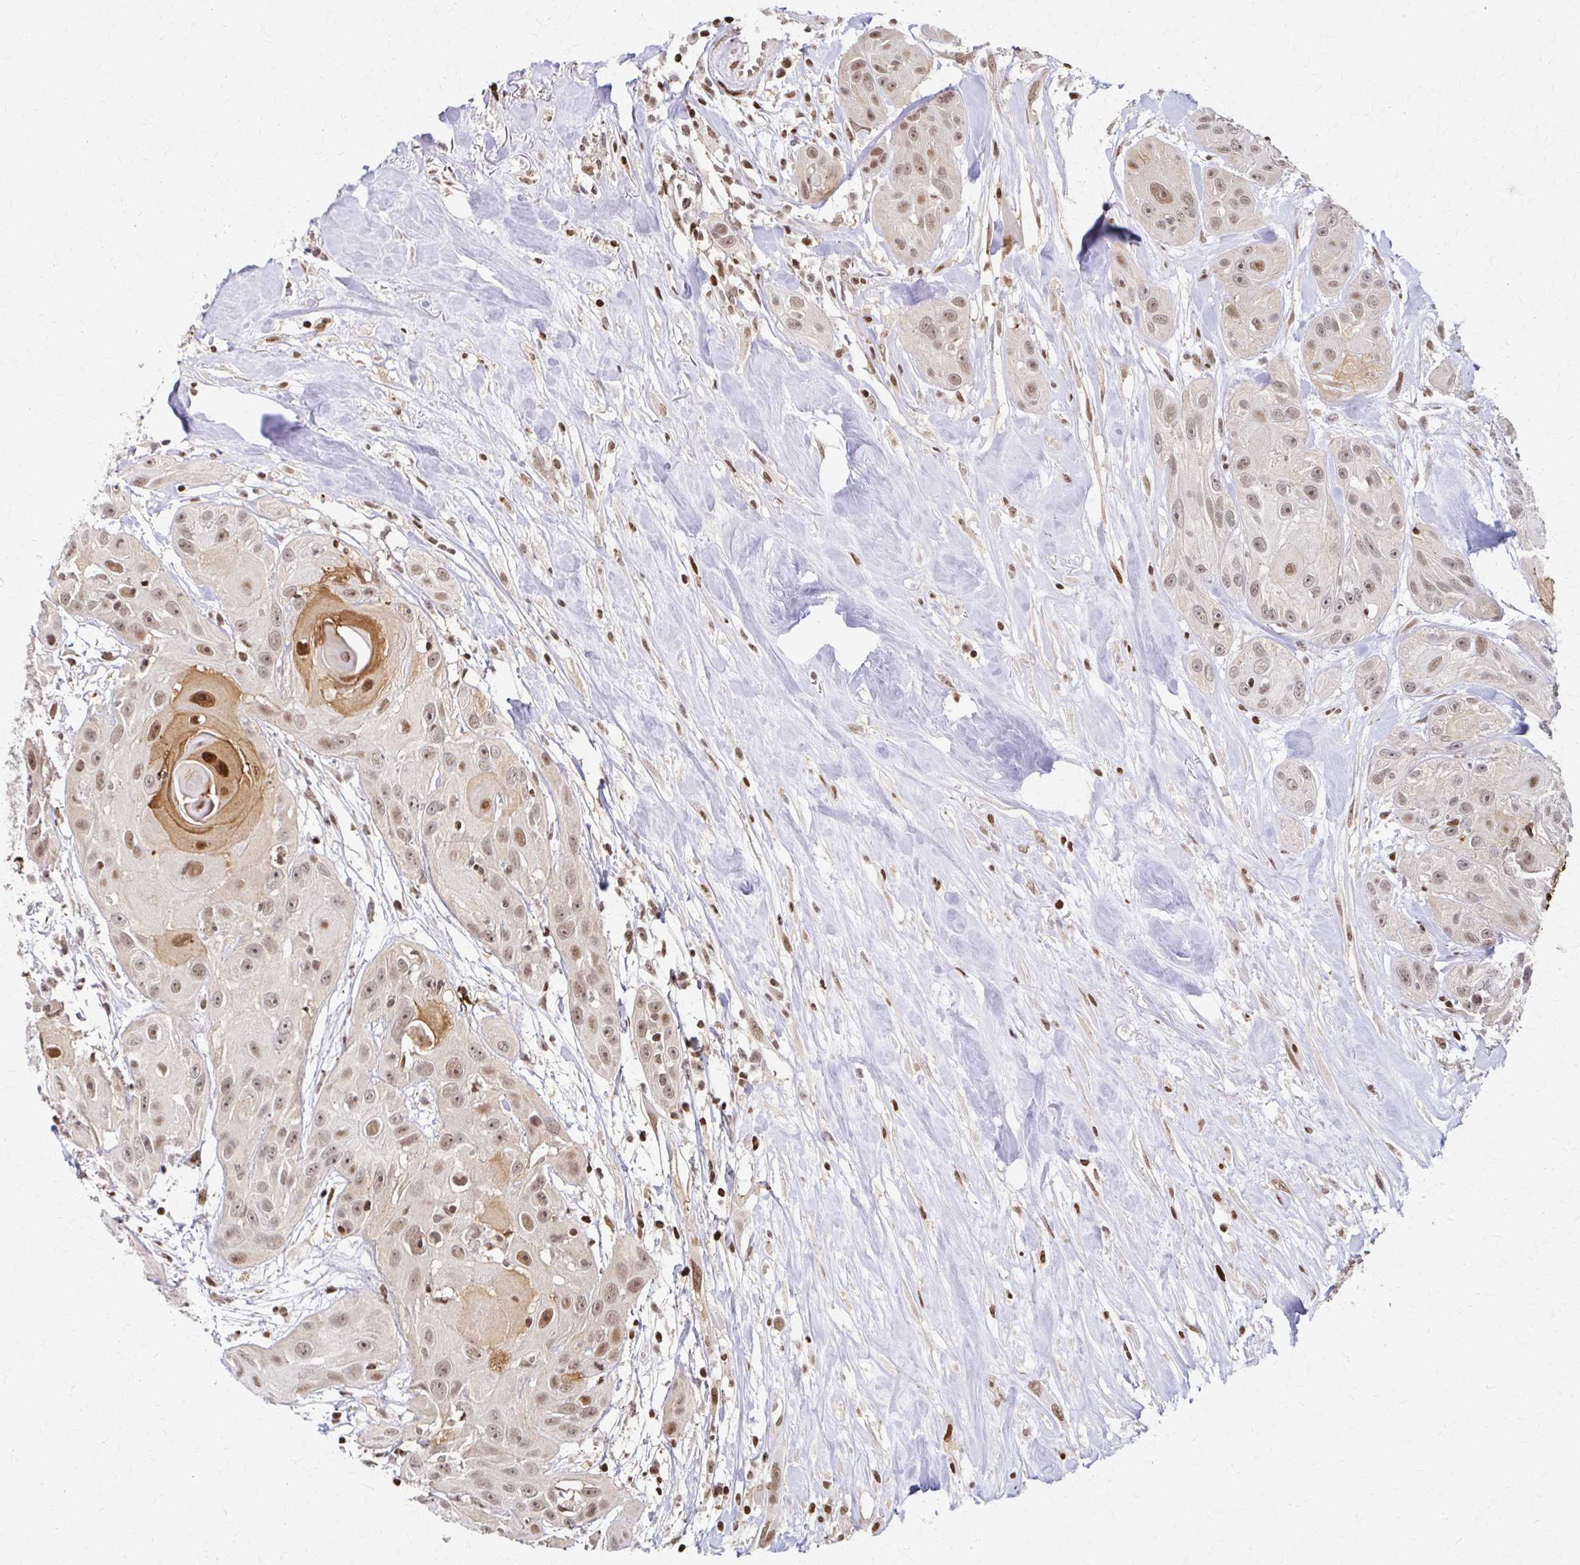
{"staining": {"intensity": "weak", "quantity": ">75%", "location": "nuclear"}, "tissue": "head and neck cancer", "cell_type": "Tumor cells", "image_type": "cancer", "snomed": [{"axis": "morphology", "description": "Squamous cell carcinoma, NOS"}, {"axis": "topography", "description": "Oral tissue"}, {"axis": "topography", "description": "Head-Neck"}], "caption": "Weak nuclear protein expression is appreciated in approximately >75% of tumor cells in head and neck squamous cell carcinoma.", "gene": "PSMD7", "patient": {"sex": "male", "age": 77}}